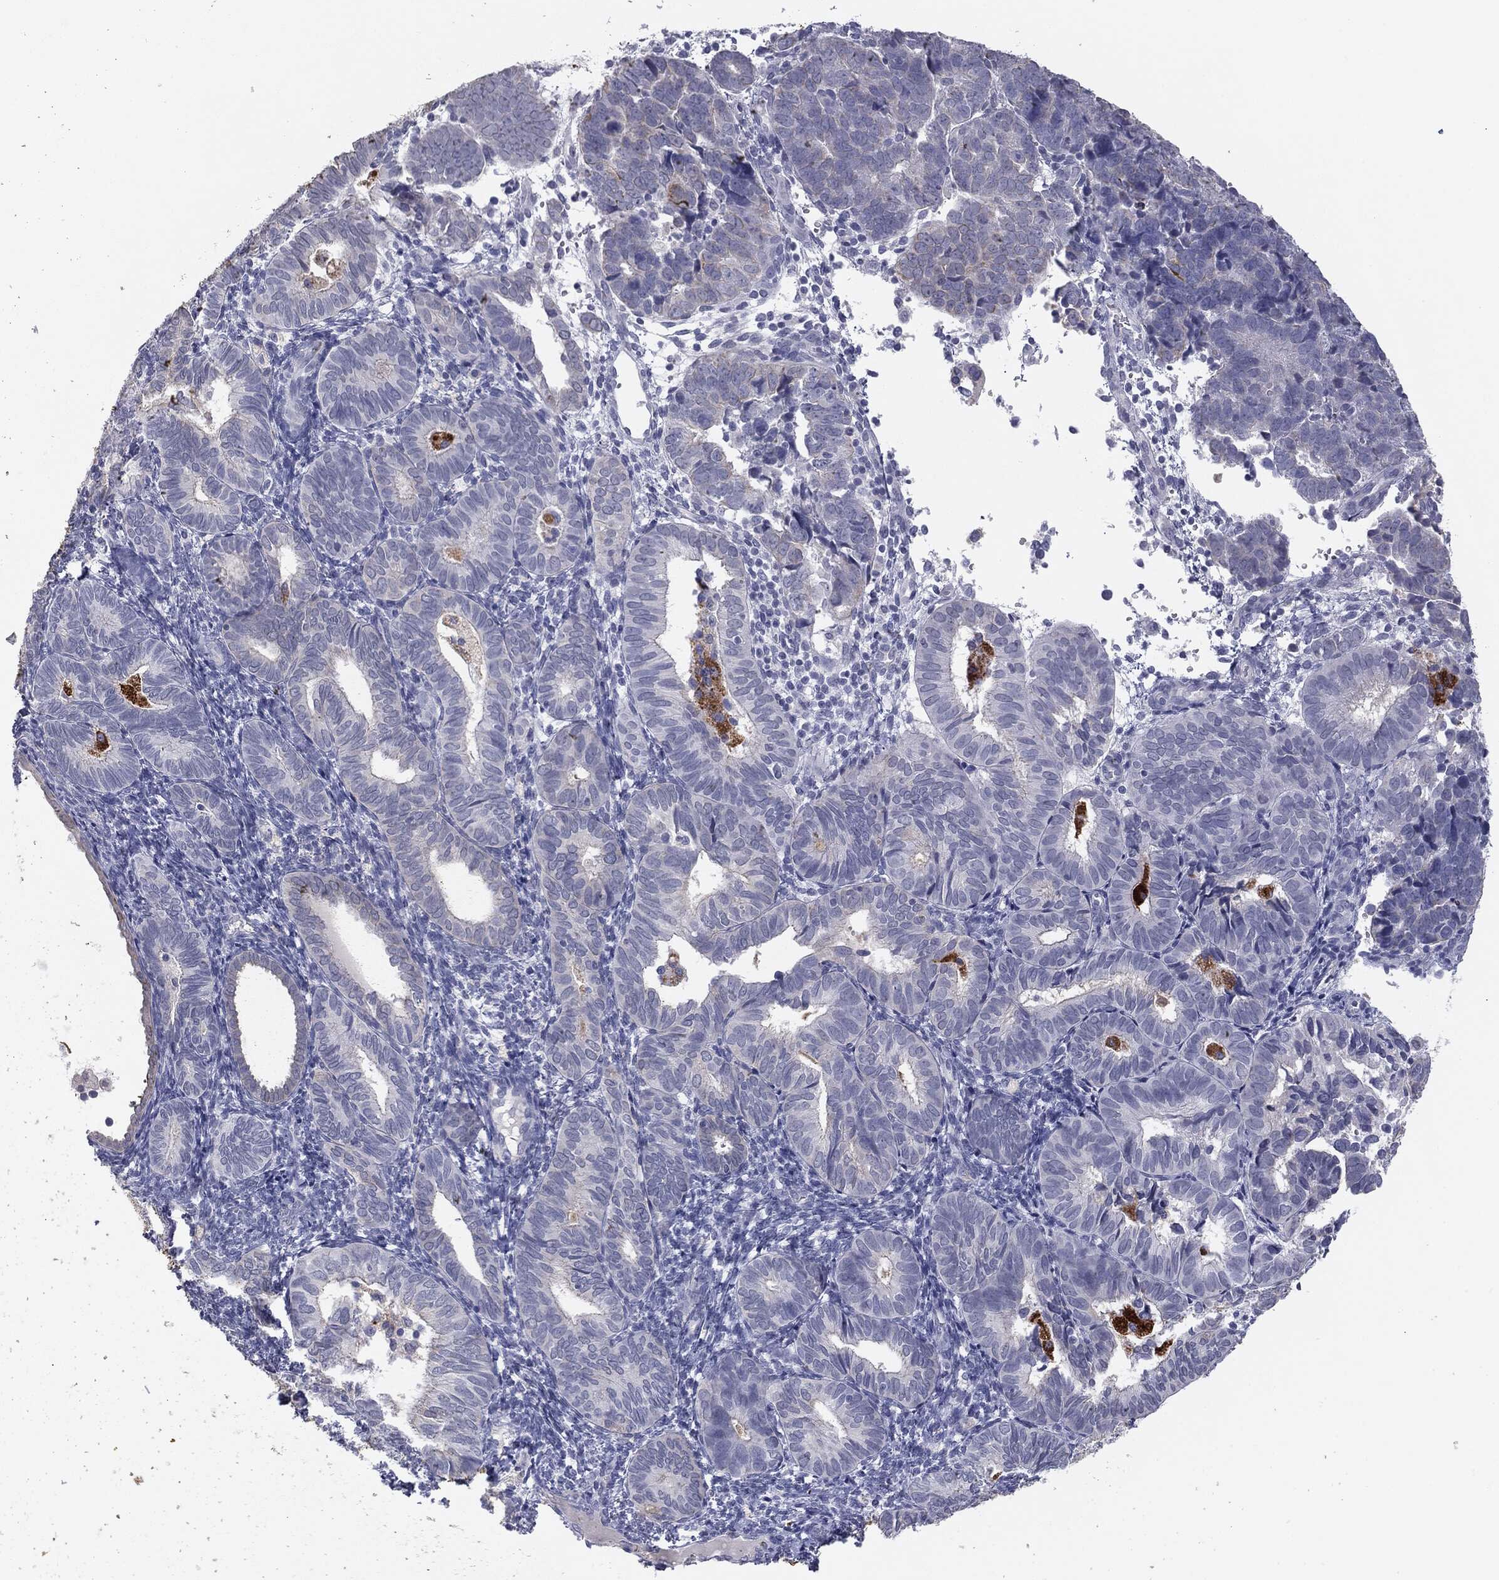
{"staining": {"intensity": "negative", "quantity": "none", "location": "none"}, "tissue": "endometrial cancer", "cell_type": "Tumor cells", "image_type": "cancer", "snomed": [{"axis": "morphology", "description": "Adenocarcinoma, NOS"}, {"axis": "topography", "description": "Endometrium"}], "caption": "Histopathology image shows no significant protein positivity in tumor cells of endometrial cancer. The staining was performed using DAB to visualize the protein expression in brown, while the nuclei were stained in blue with hematoxylin (Magnification: 20x).", "gene": "MUC1", "patient": {"sex": "female", "age": 82}}